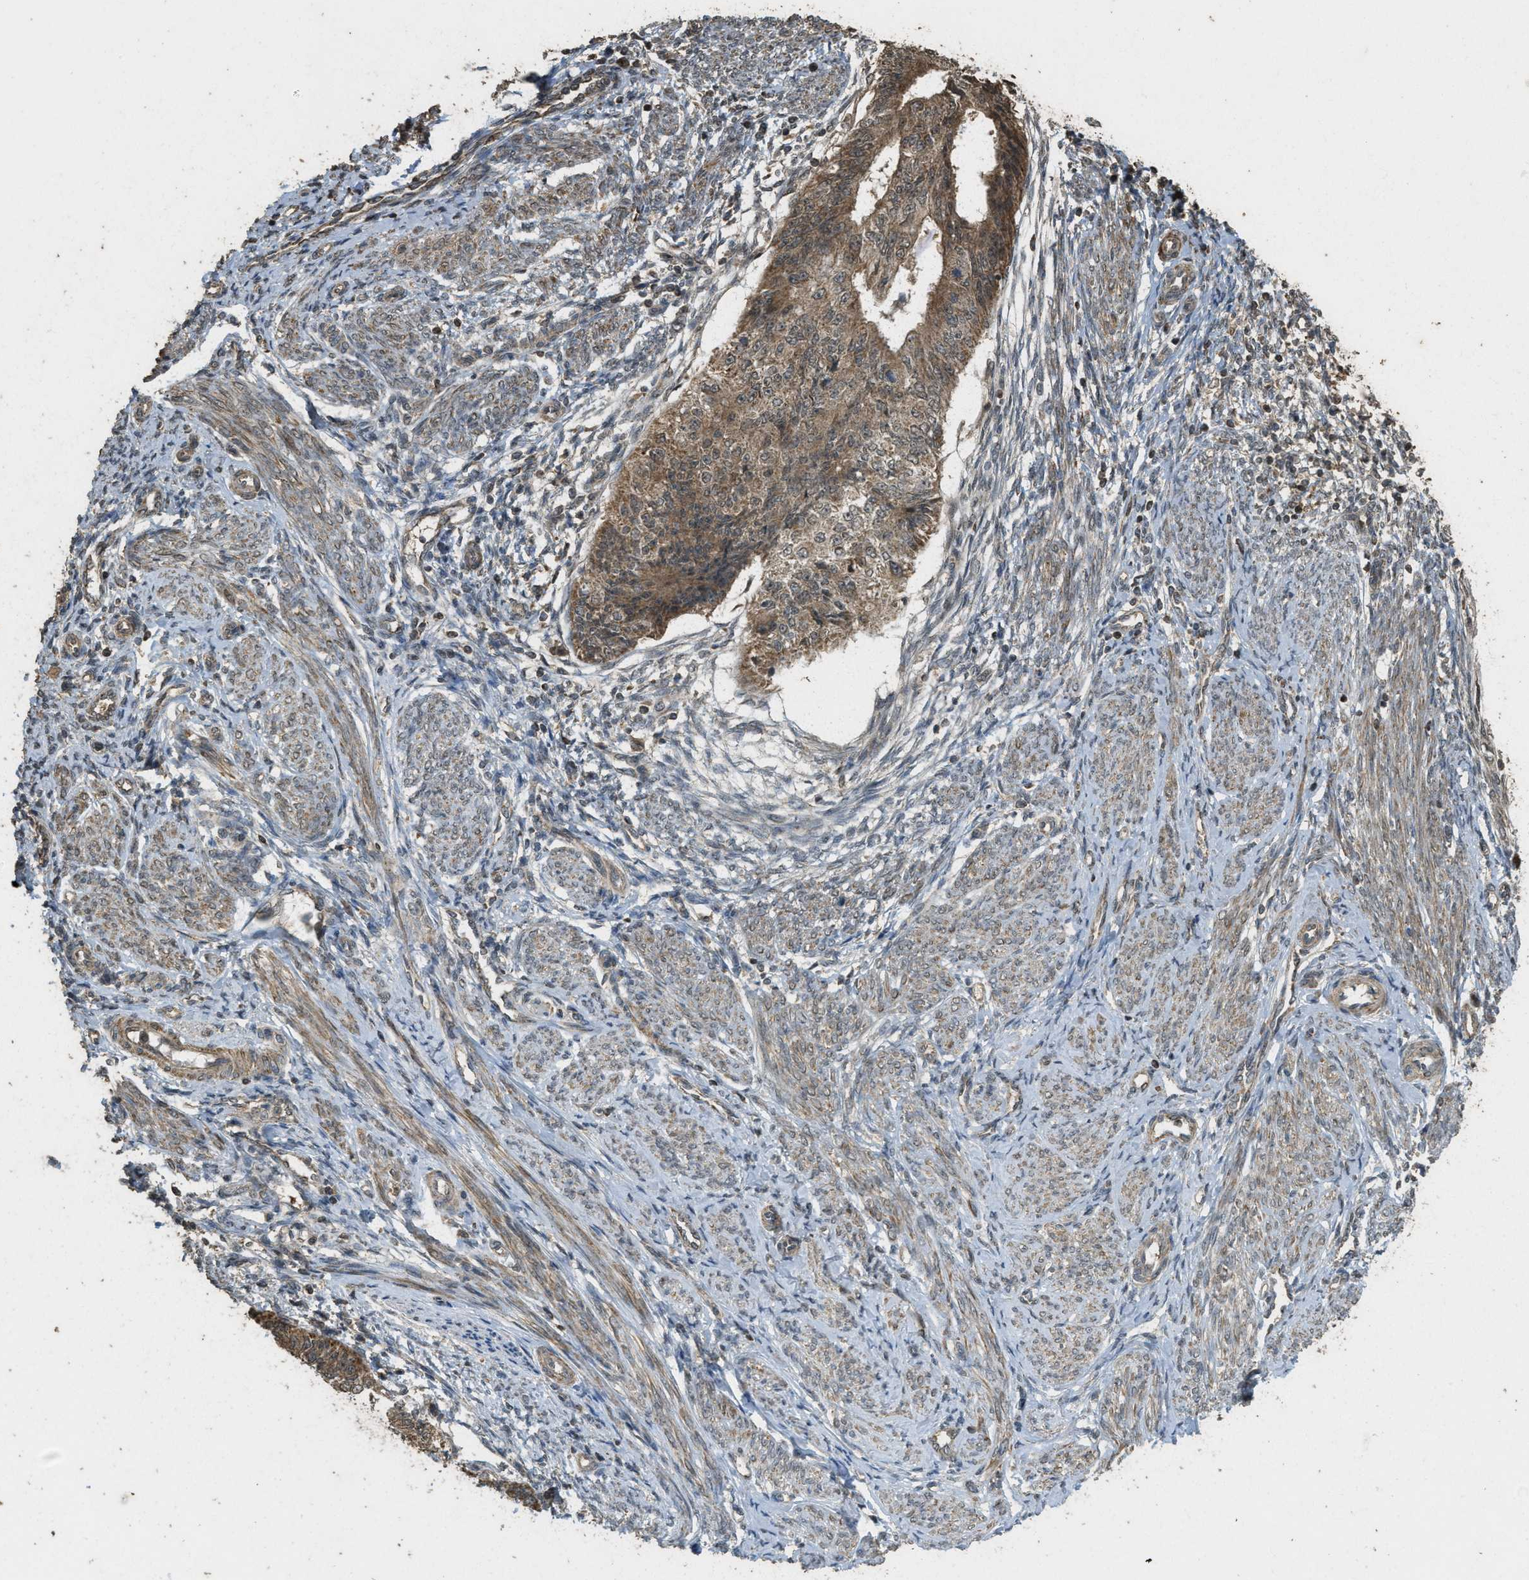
{"staining": {"intensity": "moderate", "quantity": ">75%", "location": "cytoplasmic/membranous"}, "tissue": "endometrial cancer", "cell_type": "Tumor cells", "image_type": "cancer", "snomed": [{"axis": "morphology", "description": "Adenocarcinoma, NOS"}, {"axis": "topography", "description": "Endometrium"}], "caption": "Tumor cells exhibit moderate cytoplasmic/membranous staining in about >75% of cells in endometrial adenocarcinoma. Nuclei are stained in blue.", "gene": "CTPS1", "patient": {"sex": "female", "age": 32}}